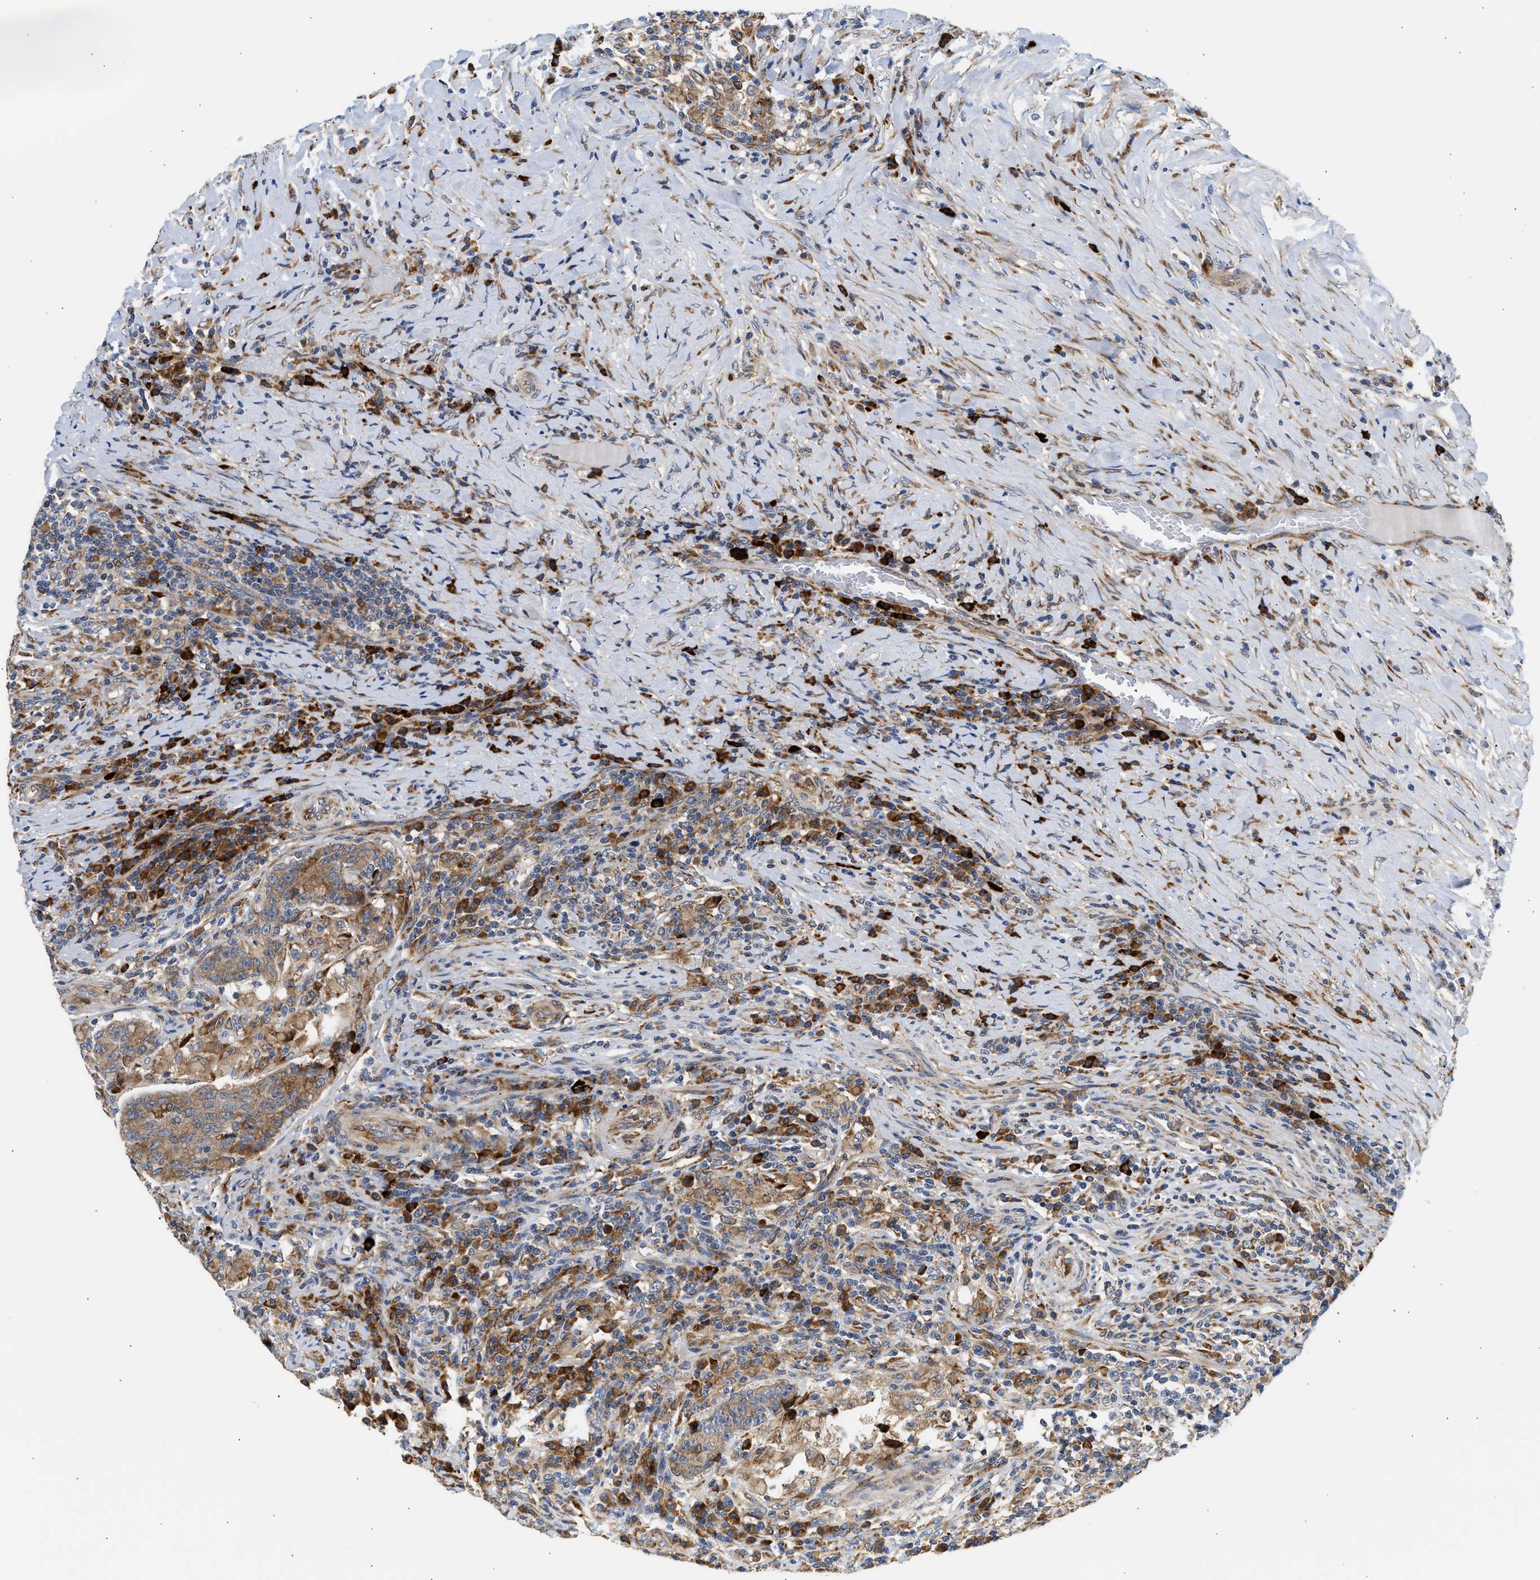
{"staining": {"intensity": "moderate", "quantity": ">75%", "location": "cytoplasmic/membranous"}, "tissue": "colorectal cancer", "cell_type": "Tumor cells", "image_type": "cancer", "snomed": [{"axis": "morphology", "description": "Normal tissue, NOS"}, {"axis": "morphology", "description": "Adenocarcinoma, NOS"}, {"axis": "topography", "description": "Colon"}], "caption": "The micrograph displays immunohistochemical staining of colorectal adenocarcinoma. There is moderate cytoplasmic/membranous positivity is appreciated in approximately >75% of tumor cells. (Brightfield microscopy of DAB IHC at high magnification).", "gene": "AMZ1", "patient": {"sex": "female", "age": 75}}